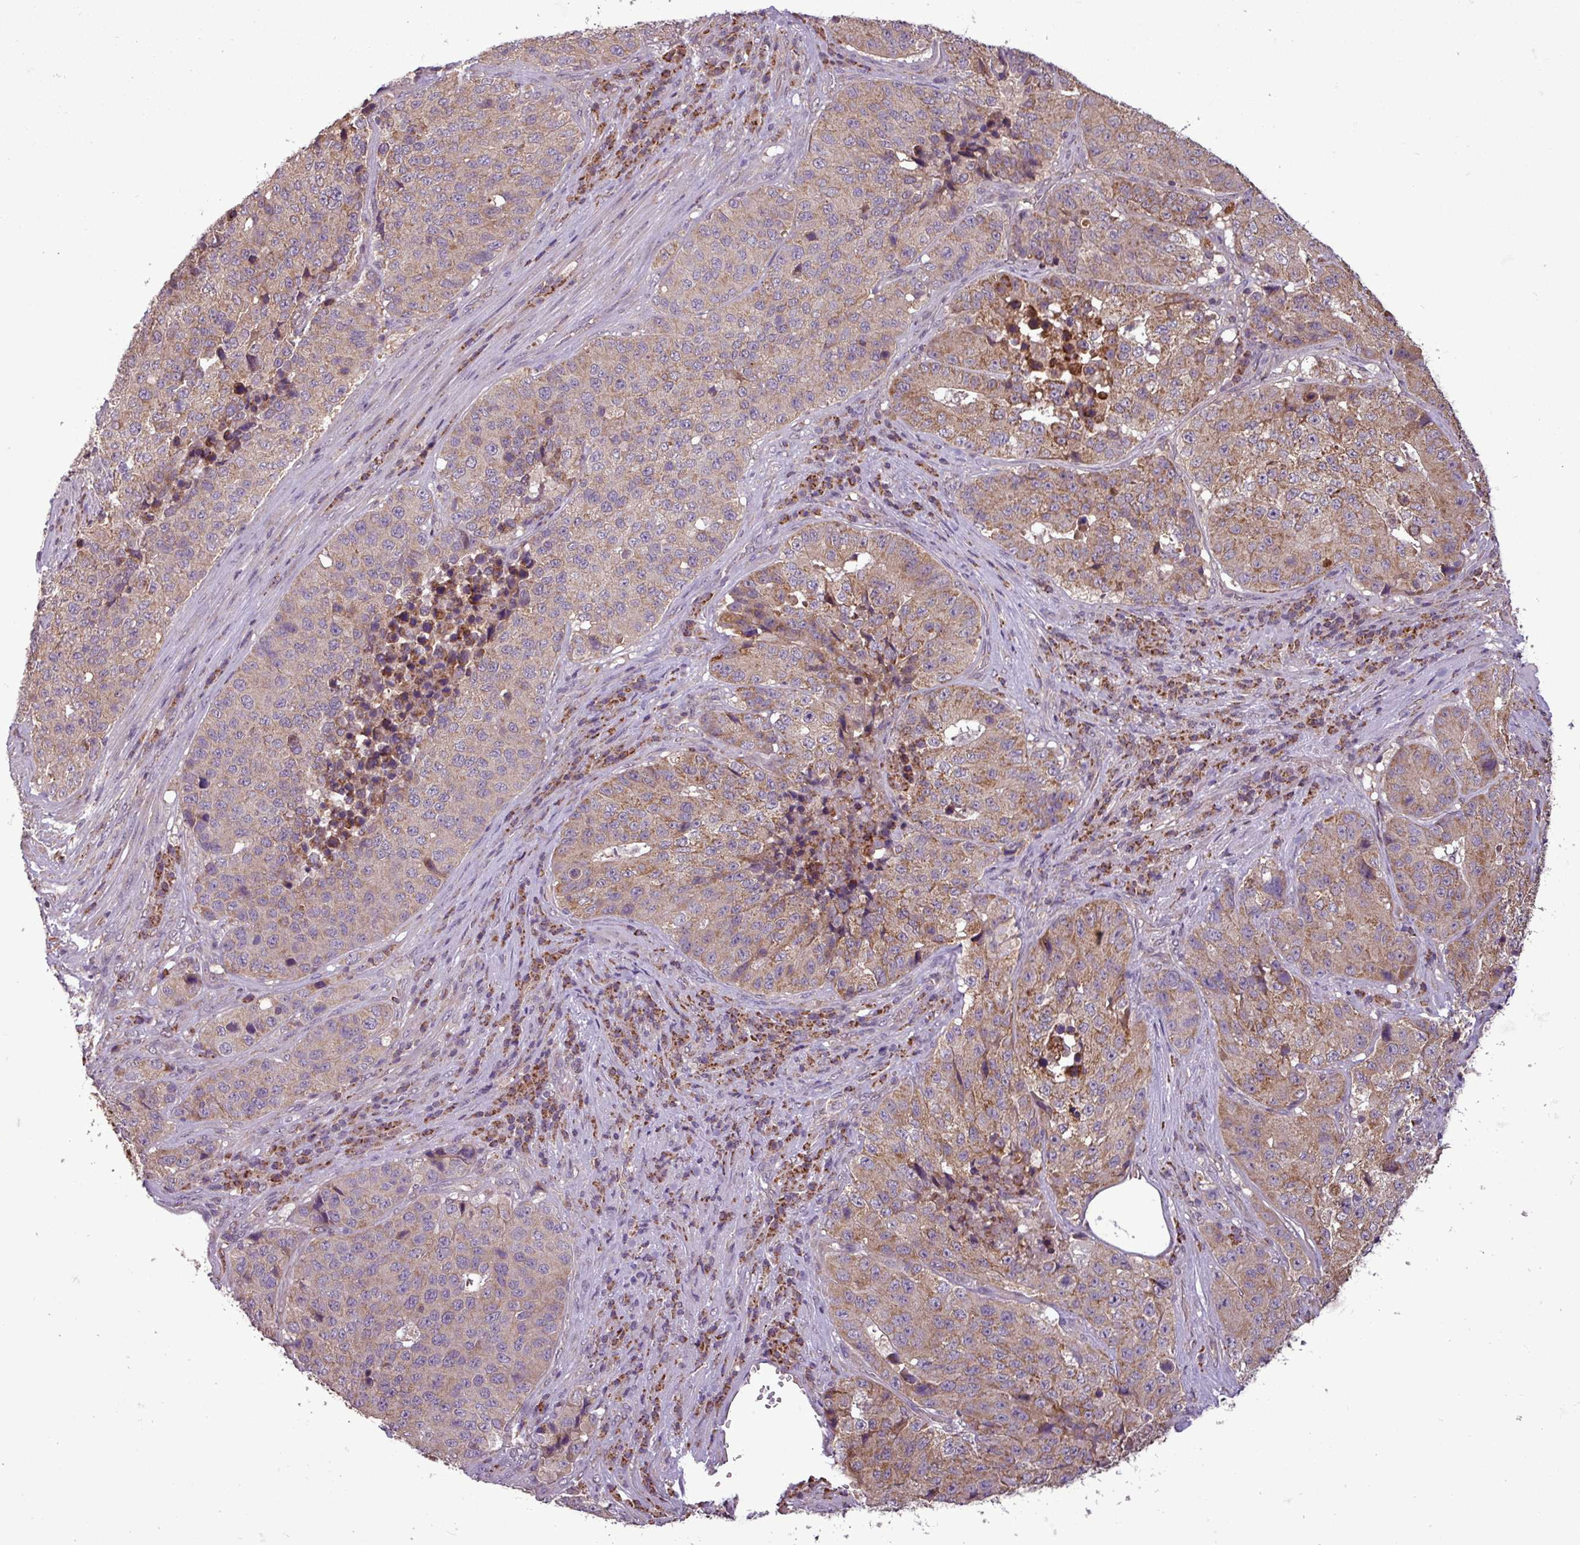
{"staining": {"intensity": "moderate", "quantity": "25%-75%", "location": "cytoplasmic/membranous"}, "tissue": "stomach cancer", "cell_type": "Tumor cells", "image_type": "cancer", "snomed": [{"axis": "morphology", "description": "Adenocarcinoma, NOS"}, {"axis": "topography", "description": "Stomach"}], "caption": "High-magnification brightfield microscopy of stomach cancer stained with DAB (3,3'-diaminobenzidine) (brown) and counterstained with hematoxylin (blue). tumor cells exhibit moderate cytoplasmic/membranous positivity is seen in about25%-75% of cells. The staining is performed using DAB brown chromogen to label protein expression. The nuclei are counter-stained blue using hematoxylin.", "gene": "MCTP2", "patient": {"sex": "male", "age": 71}}